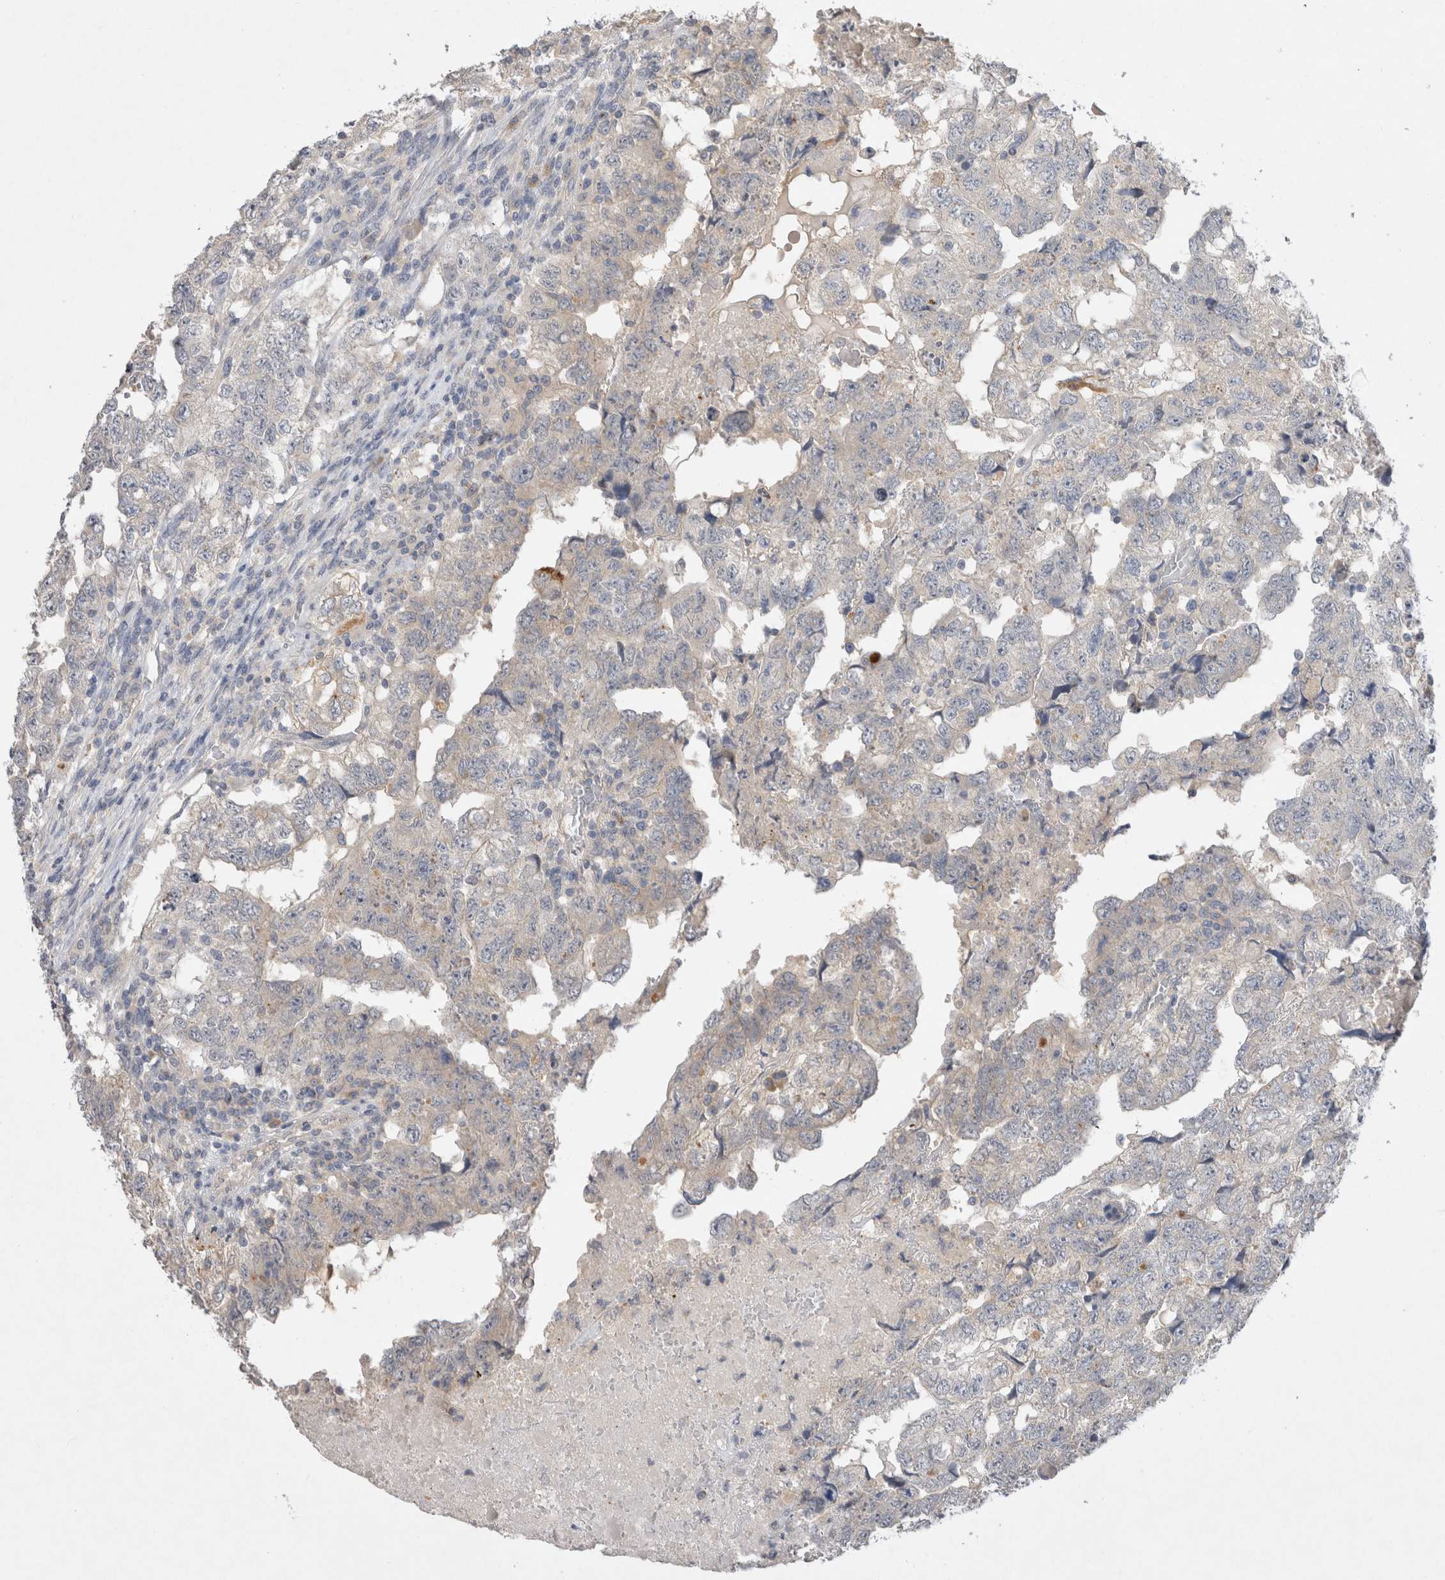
{"staining": {"intensity": "negative", "quantity": "none", "location": "none"}, "tissue": "testis cancer", "cell_type": "Tumor cells", "image_type": "cancer", "snomed": [{"axis": "morphology", "description": "Carcinoma, Embryonal, NOS"}, {"axis": "topography", "description": "Testis"}], "caption": "Histopathology image shows no protein positivity in tumor cells of embryonal carcinoma (testis) tissue.", "gene": "GAS1", "patient": {"sex": "male", "age": 36}}